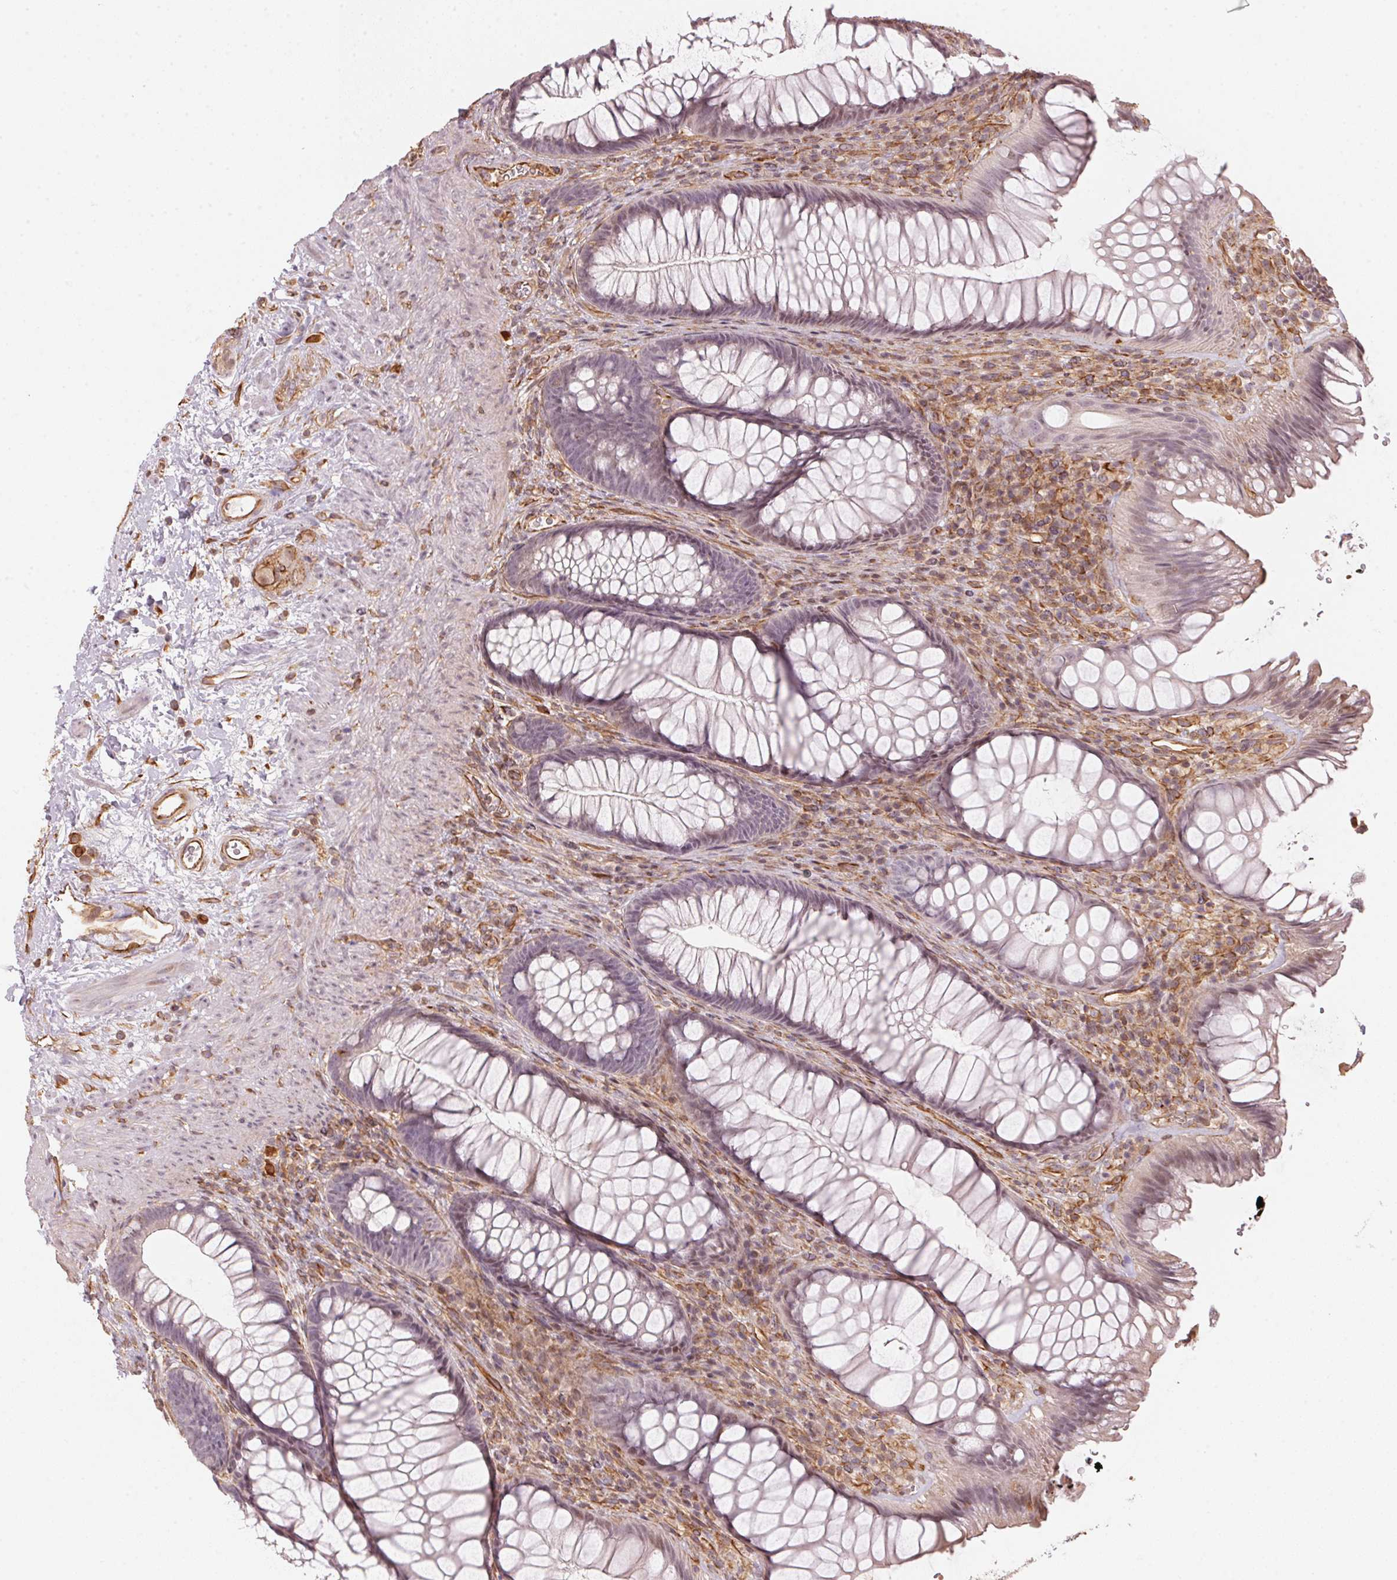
{"staining": {"intensity": "negative", "quantity": "none", "location": "none"}, "tissue": "rectum", "cell_type": "Glandular cells", "image_type": "normal", "snomed": [{"axis": "morphology", "description": "Normal tissue, NOS"}, {"axis": "topography", "description": "Smooth muscle"}, {"axis": "topography", "description": "Rectum"}], "caption": "IHC of benign human rectum demonstrates no positivity in glandular cells. Nuclei are stained in blue.", "gene": "FOXR2", "patient": {"sex": "male", "age": 53}}